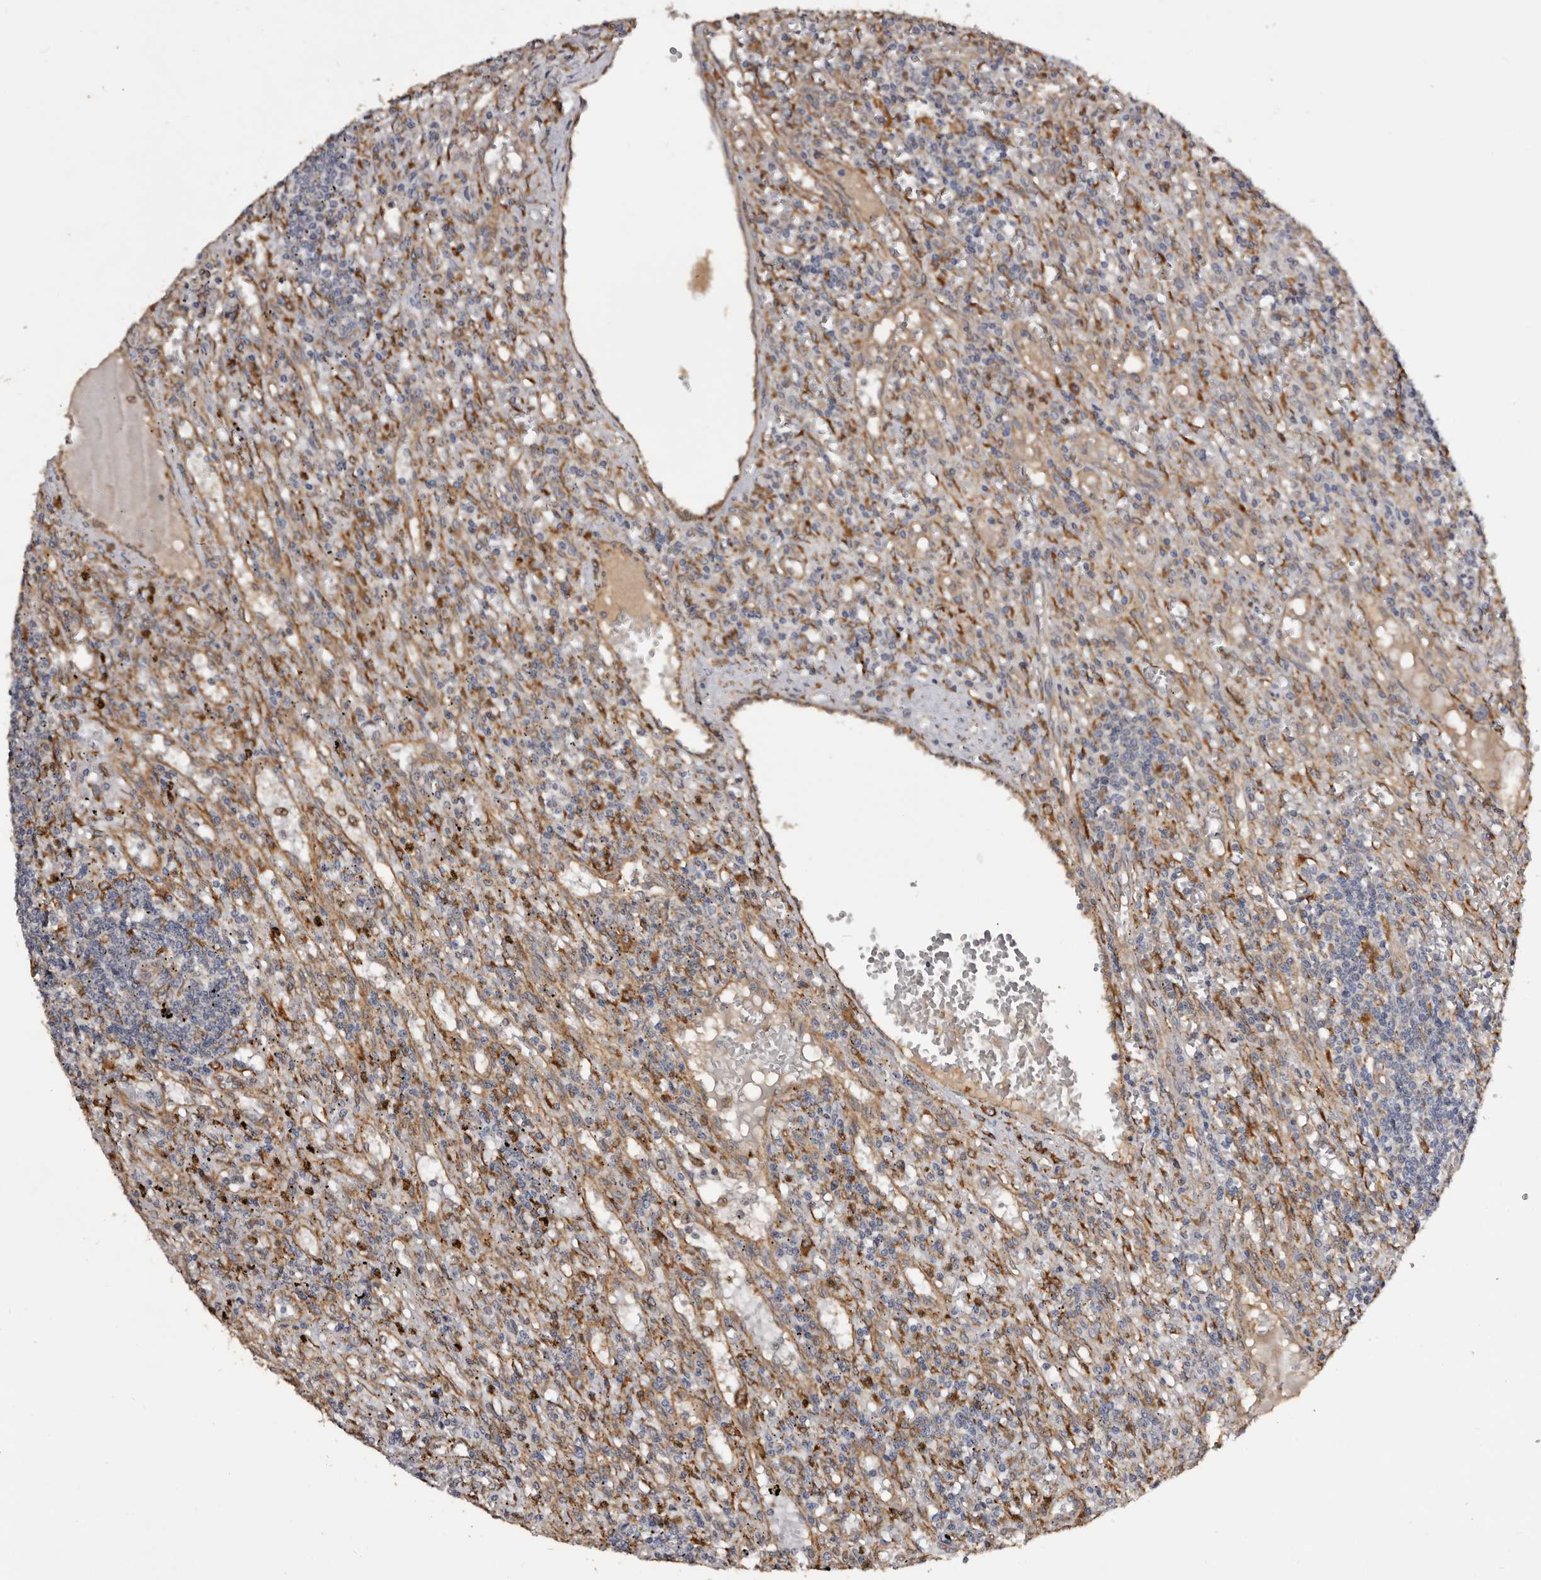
{"staining": {"intensity": "negative", "quantity": "none", "location": "none"}, "tissue": "lymphoma", "cell_type": "Tumor cells", "image_type": "cancer", "snomed": [{"axis": "morphology", "description": "Malignant lymphoma, non-Hodgkin's type, Low grade"}, {"axis": "topography", "description": "Spleen"}], "caption": "Immunohistochemistry photomicrograph of human low-grade malignant lymphoma, non-Hodgkin's type stained for a protein (brown), which exhibits no staining in tumor cells.", "gene": "INKA2", "patient": {"sex": "male", "age": 76}}